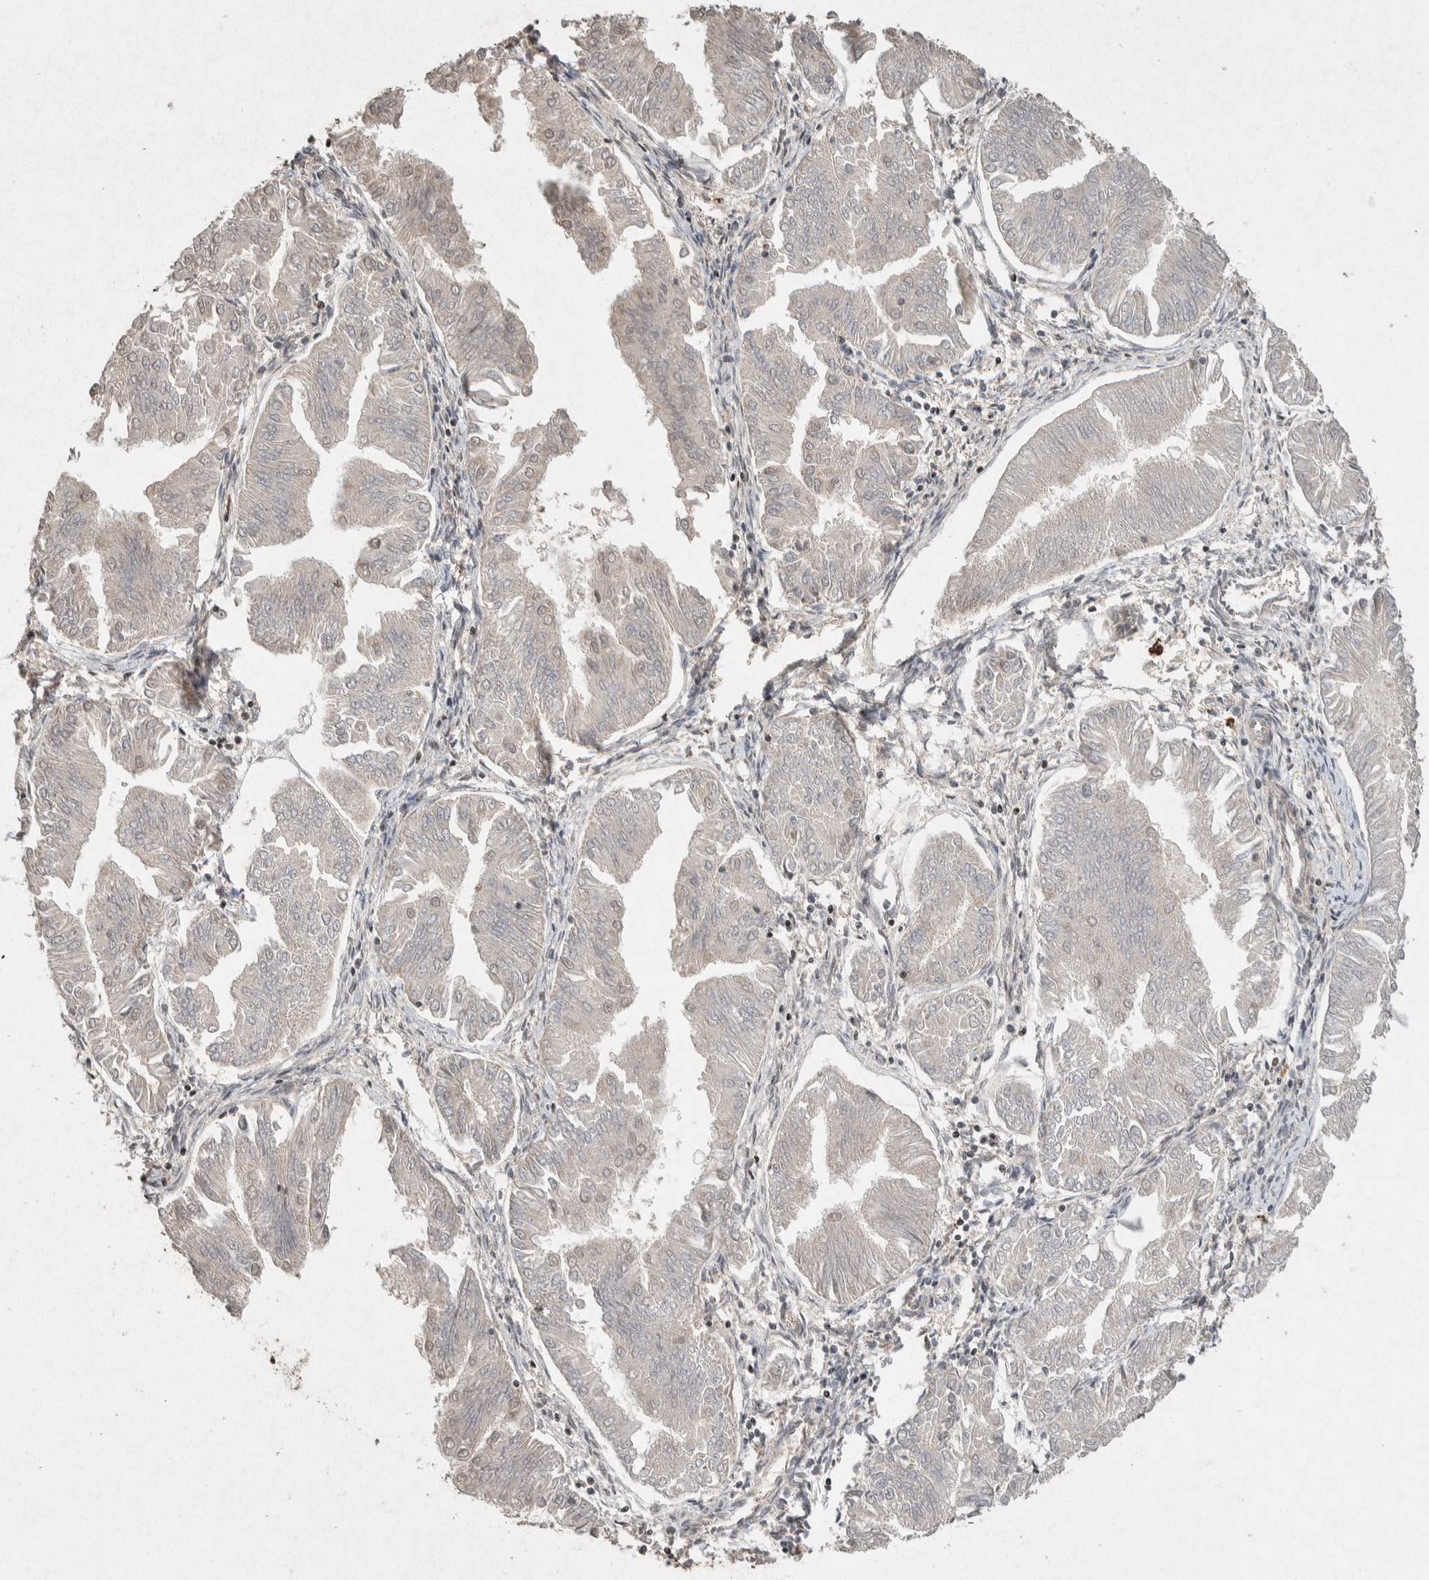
{"staining": {"intensity": "negative", "quantity": "none", "location": "none"}, "tissue": "endometrial cancer", "cell_type": "Tumor cells", "image_type": "cancer", "snomed": [{"axis": "morphology", "description": "Adenocarcinoma, NOS"}, {"axis": "topography", "description": "Endometrium"}], "caption": "IHC image of neoplastic tissue: endometrial cancer (adenocarcinoma) stained with DAB displays no significant protein positivity in tumor cells.", "gene": "TOR1B", "patient": {"sex": "female", "age": 53}}